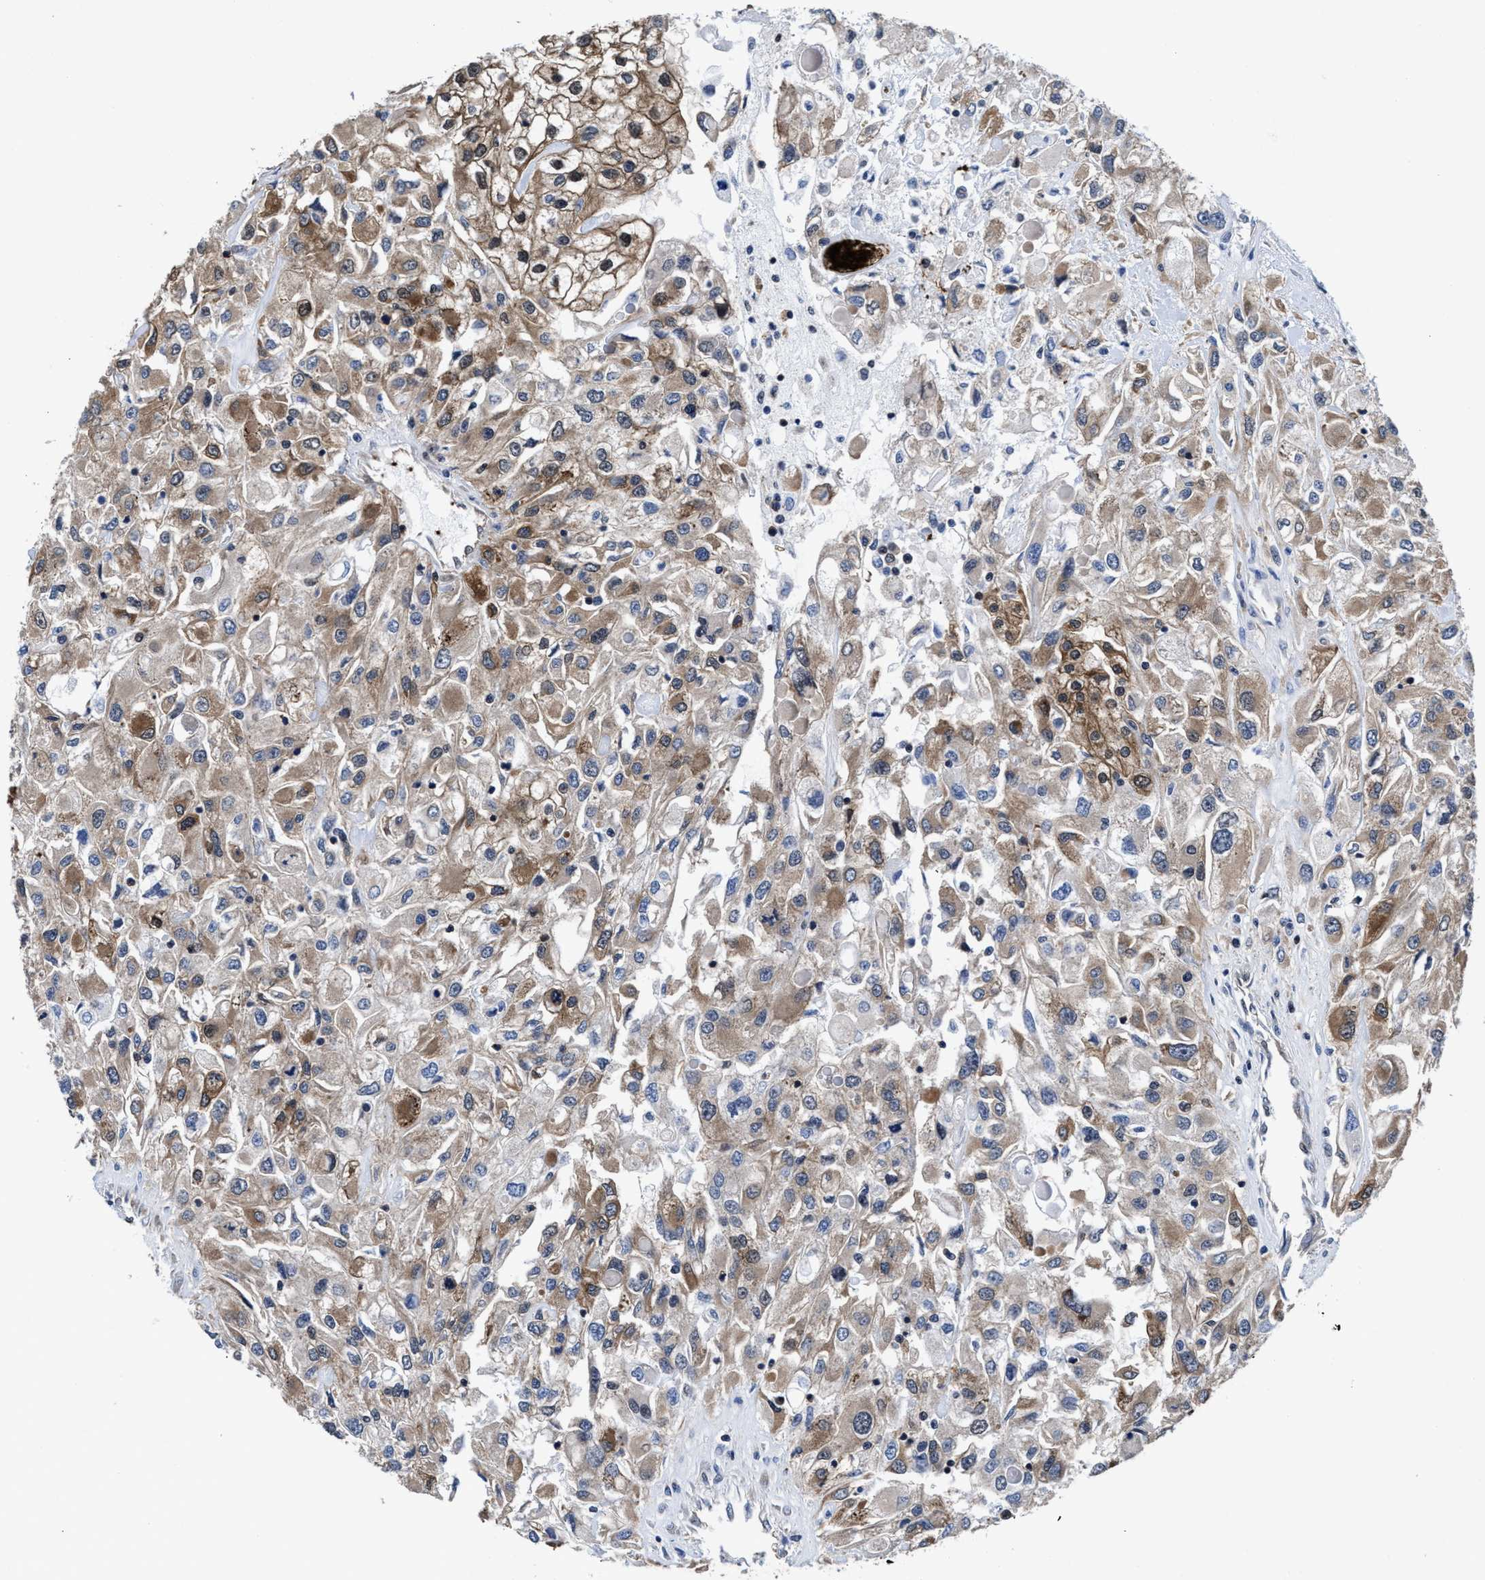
{"staining": {"intensity": "moderate", "quantity": ">75%", "location": "cytoplasmic/membranous"}, "tissue": "renal cancer", "cell_type": "Tumor cells", "image_type": "cancer", "snomed": [{"axis": "morphology", "description": "Adenocarcinoma, NOS"}, {"axis": "topography", "description": "Kidney"}], "caption": "Immunohistochemistry (IHC) of renal adenocarcinoma displays medium levels of moderate cytoplasmic/membranous staining in about >75% of tumor cells.", "gene": "ACLY", "patient": {"sex": "female", "age": 52}}